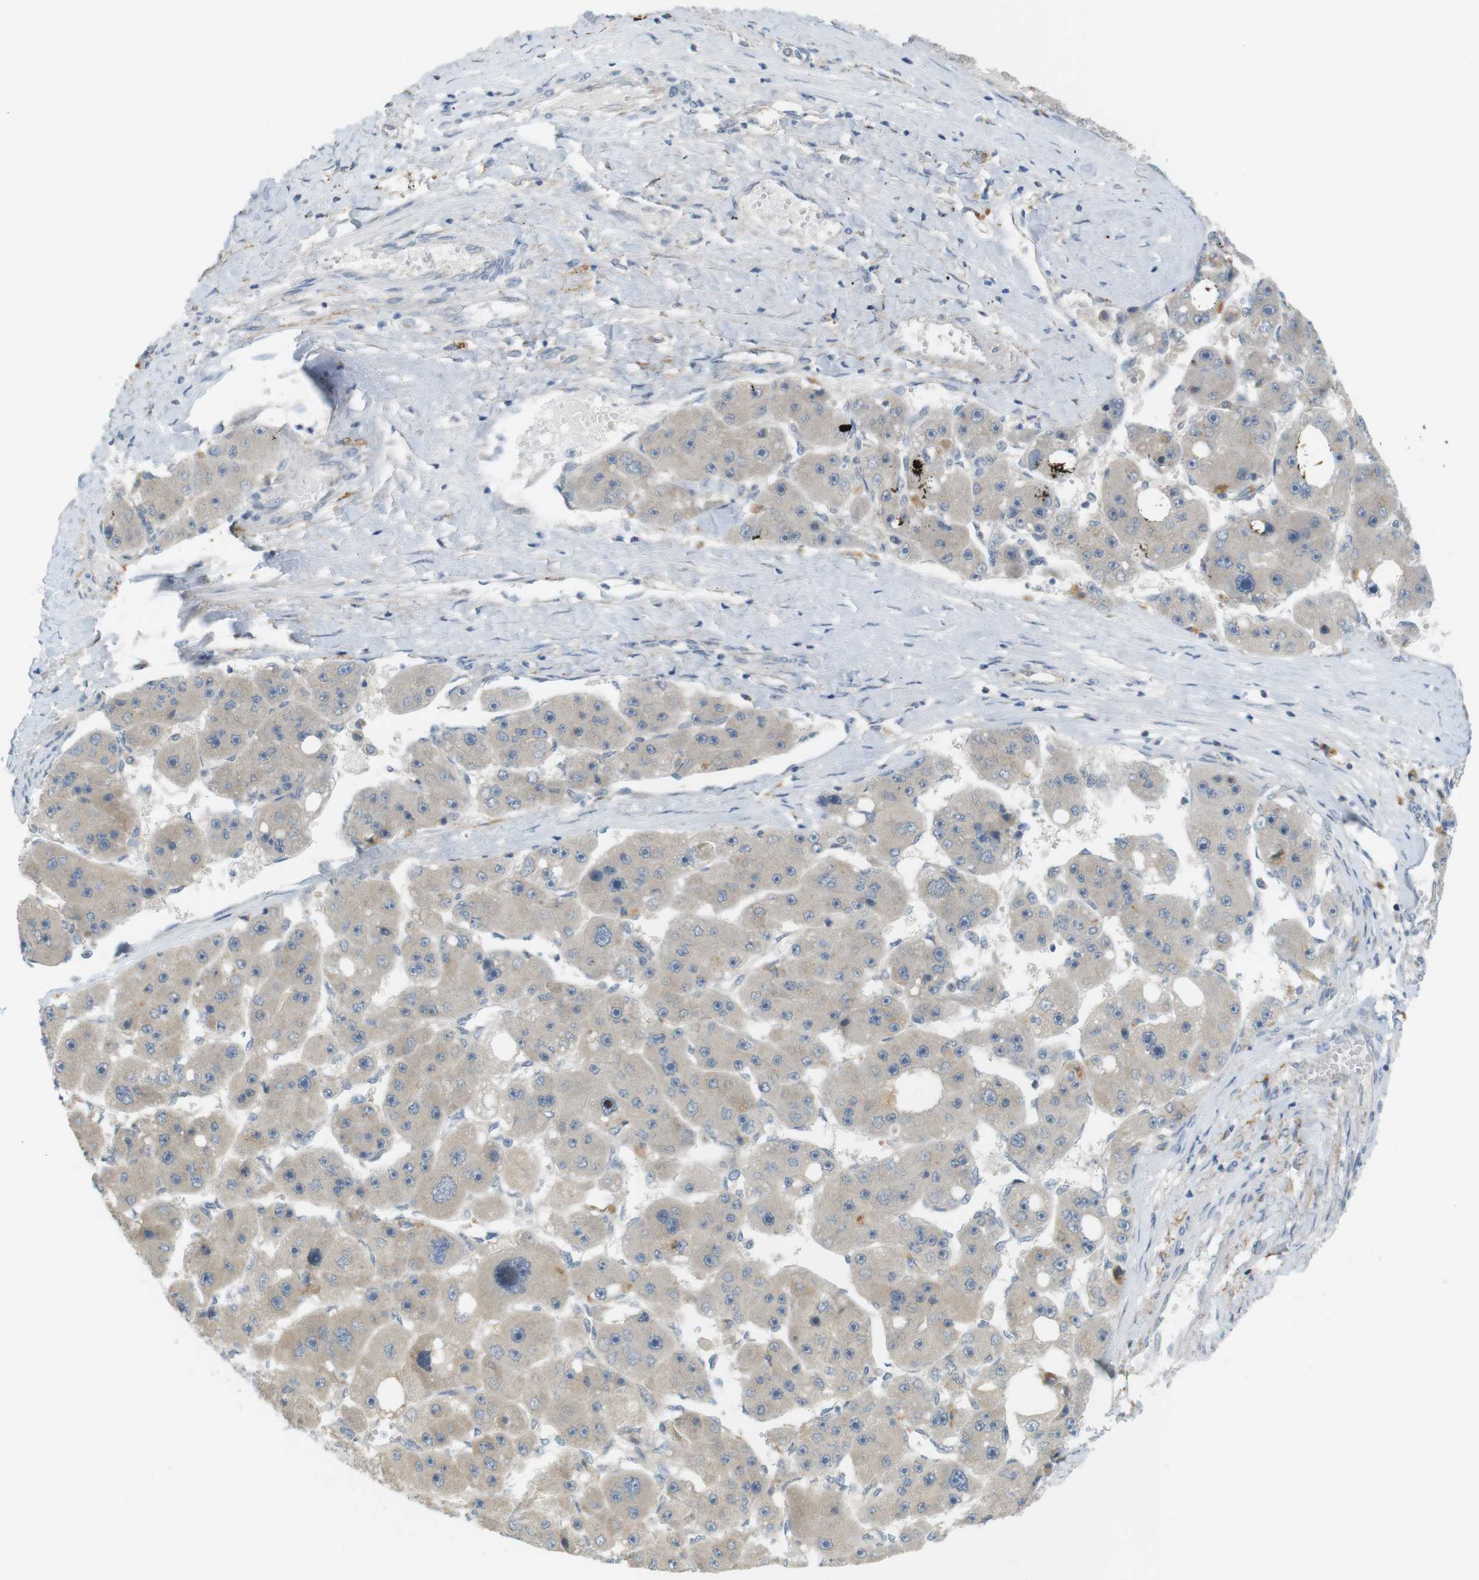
{"staining": {"intensity": "moderate", "quantity": "<25%", "location": "cytoplasmic/membranous"}, "tissue": "liver cancer", "cell_type": "Tumor cells", "image_type": "cancer", "snomed": [{"axis": "morphology", "description": "Carcinoma, Hepatocellular, NOS"}, {"axis": "topography", "description": "Liver"}], "caption": "Liver hepatocellular carcinoma stained with a protein marker shows moderate staining in tumor cells.", "gene": "UGT8", "patient": {"sex": "female", "age": 61}}